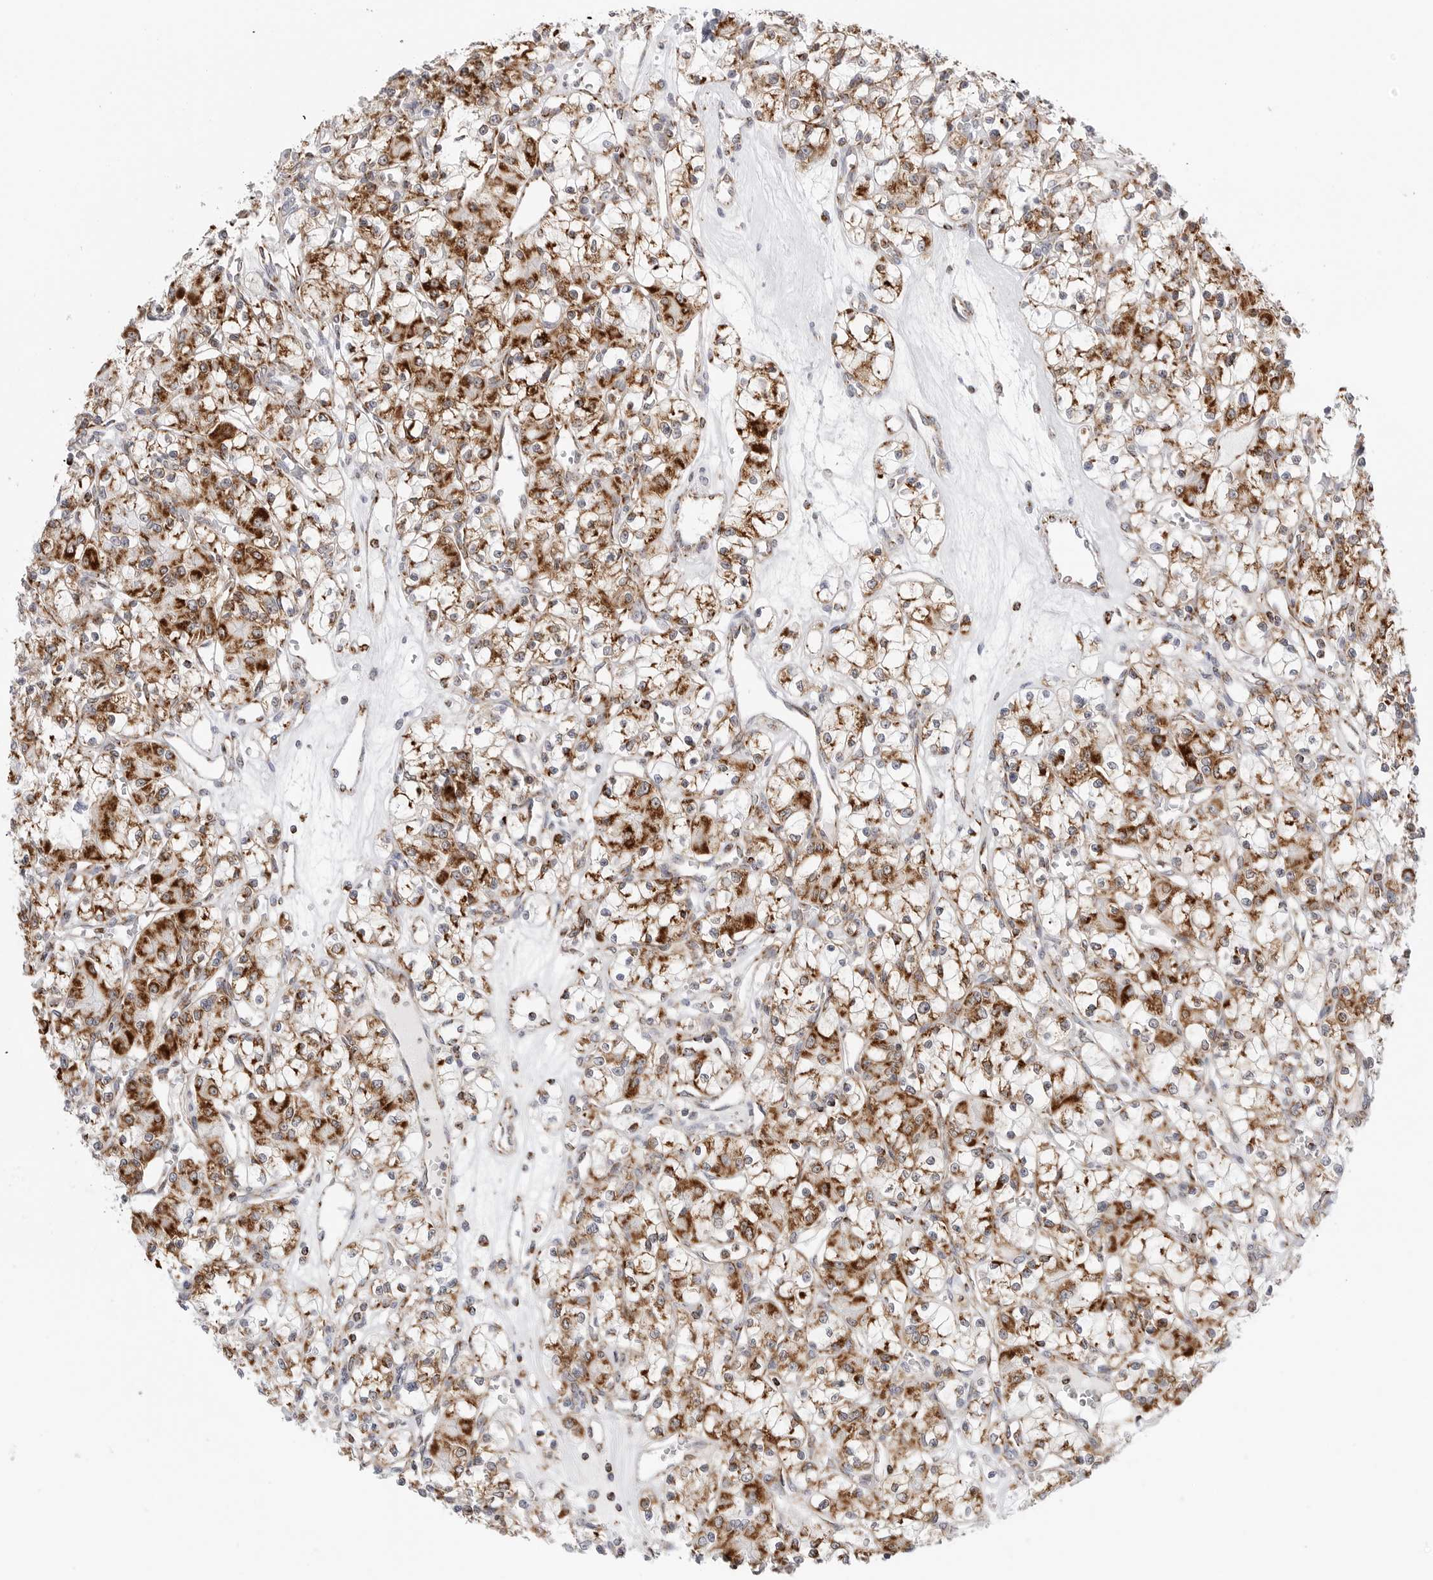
{"staining": {"intensity": "strong", "quantity": ">75%", "location": "cytoplasmic/membranous"}, "tissue": "renal cancer", "cell_type": "Tumor cells", "image_type": "cancer", "snomed": [{"axis": "morphology", "description": "Adenocarcinoma, NOS"}, {"axis": "topography", "description": "Kidney"}], "caption": "Protein staining reveals strong cytoplasmic/membranous expression in approximately >75% of tumor cells in adenocarcinoma (renal).", "gene": "ATP5IF1", "patient": {"sex": "female", "age": 59}}